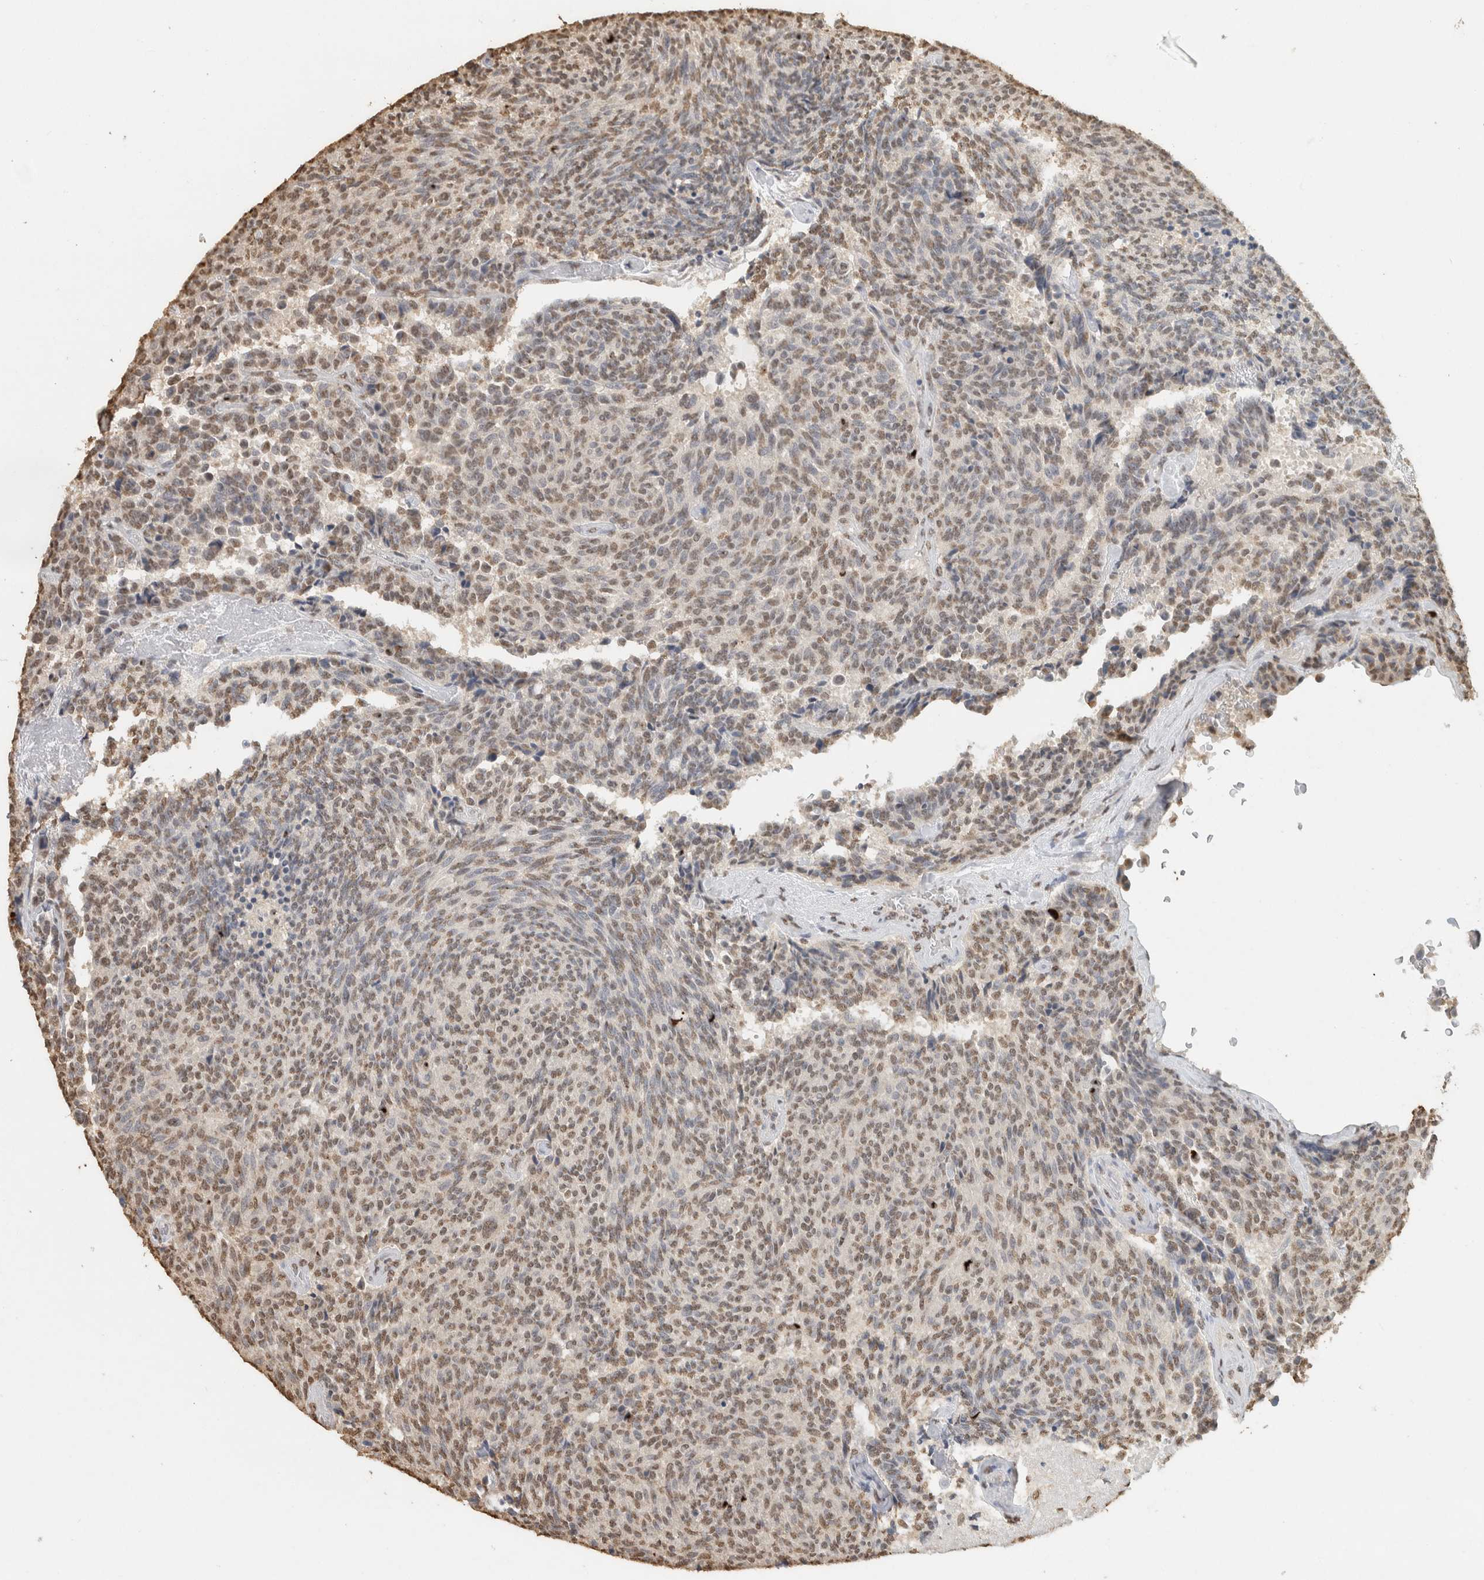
{"staining": {"intensity": "moderate", "quantity": ">75%", "location": "nuclear"}, "tissue": "carcinoid", "cell_type": "Tumor cells", "image_type": "cancer", "snomed": [{"axis": "morphology", "description": "Carcinoid, malignant, NOS"}, {"axis": "topography", "description": "Pancreas"}], "caption": "The histopathology image exhibits a brown stain indicating the presence of a protein in the nuclear of tumor cells in carcinoid (malignant).", "gene": "HAND2", "patient": {"sex": "female", "age": 54}}